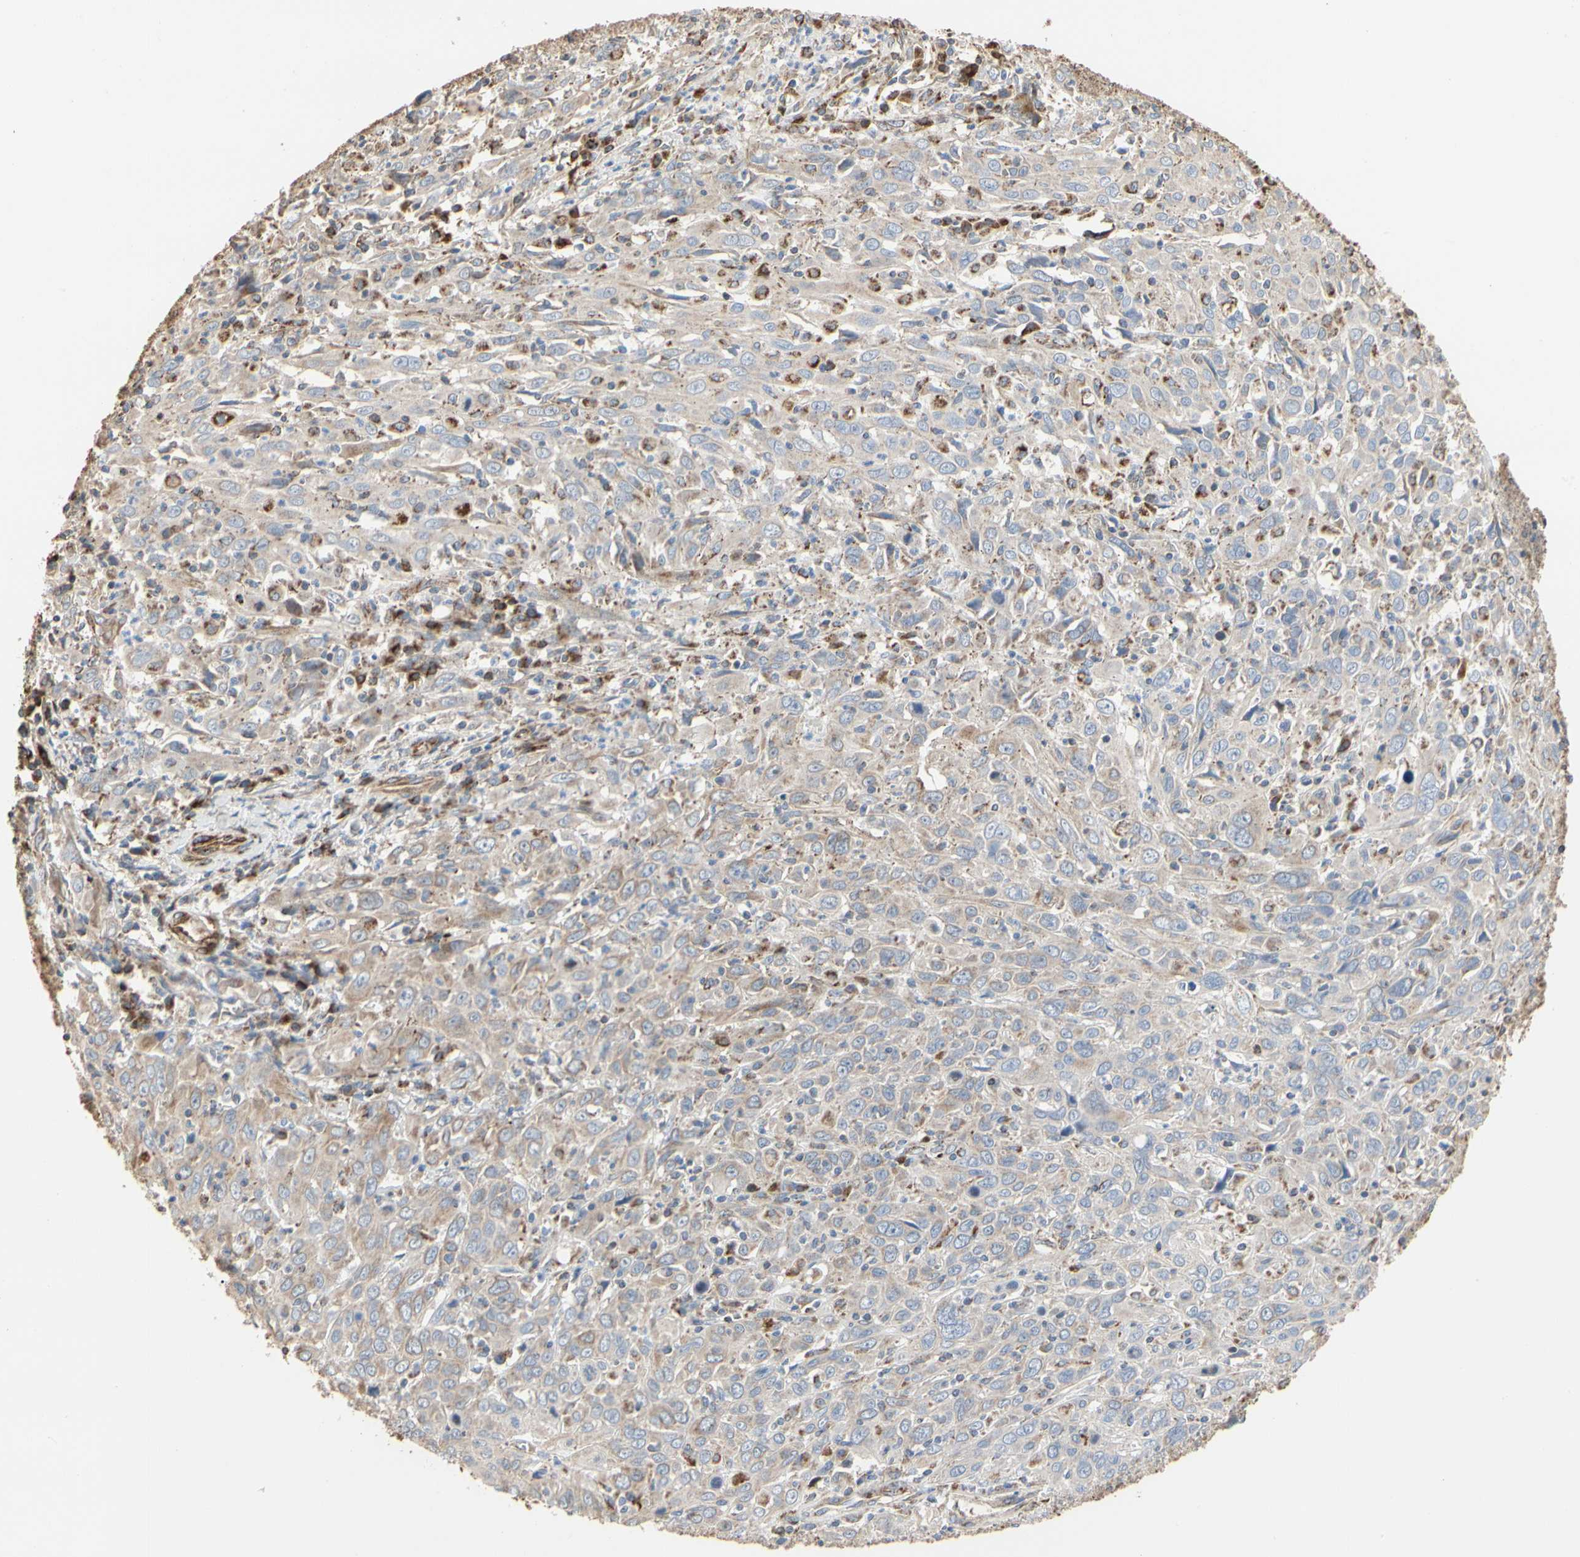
{"staining": {"intensity": "negative", "quantity": "none", "location": "none"}, "tissue": "cervical cancer", "cell_type": "Tumor cells", "image_type": "cancer", "snomed": [{"axis": "morphology", "description": "Squamous cell carcinoma, NOS"}, {"axis": "morphology", "description": "Adenocarcinoma, NOS"}, {"axis": "topography", "description": "Cervix"}], "caption": "Human adenocarcinoma (cervical) stained for a protein using immunohistochemistry displays no expression in tumor cells.", "gene": "TUBA1A", "patient": {"sex": "female", "age": 52}}